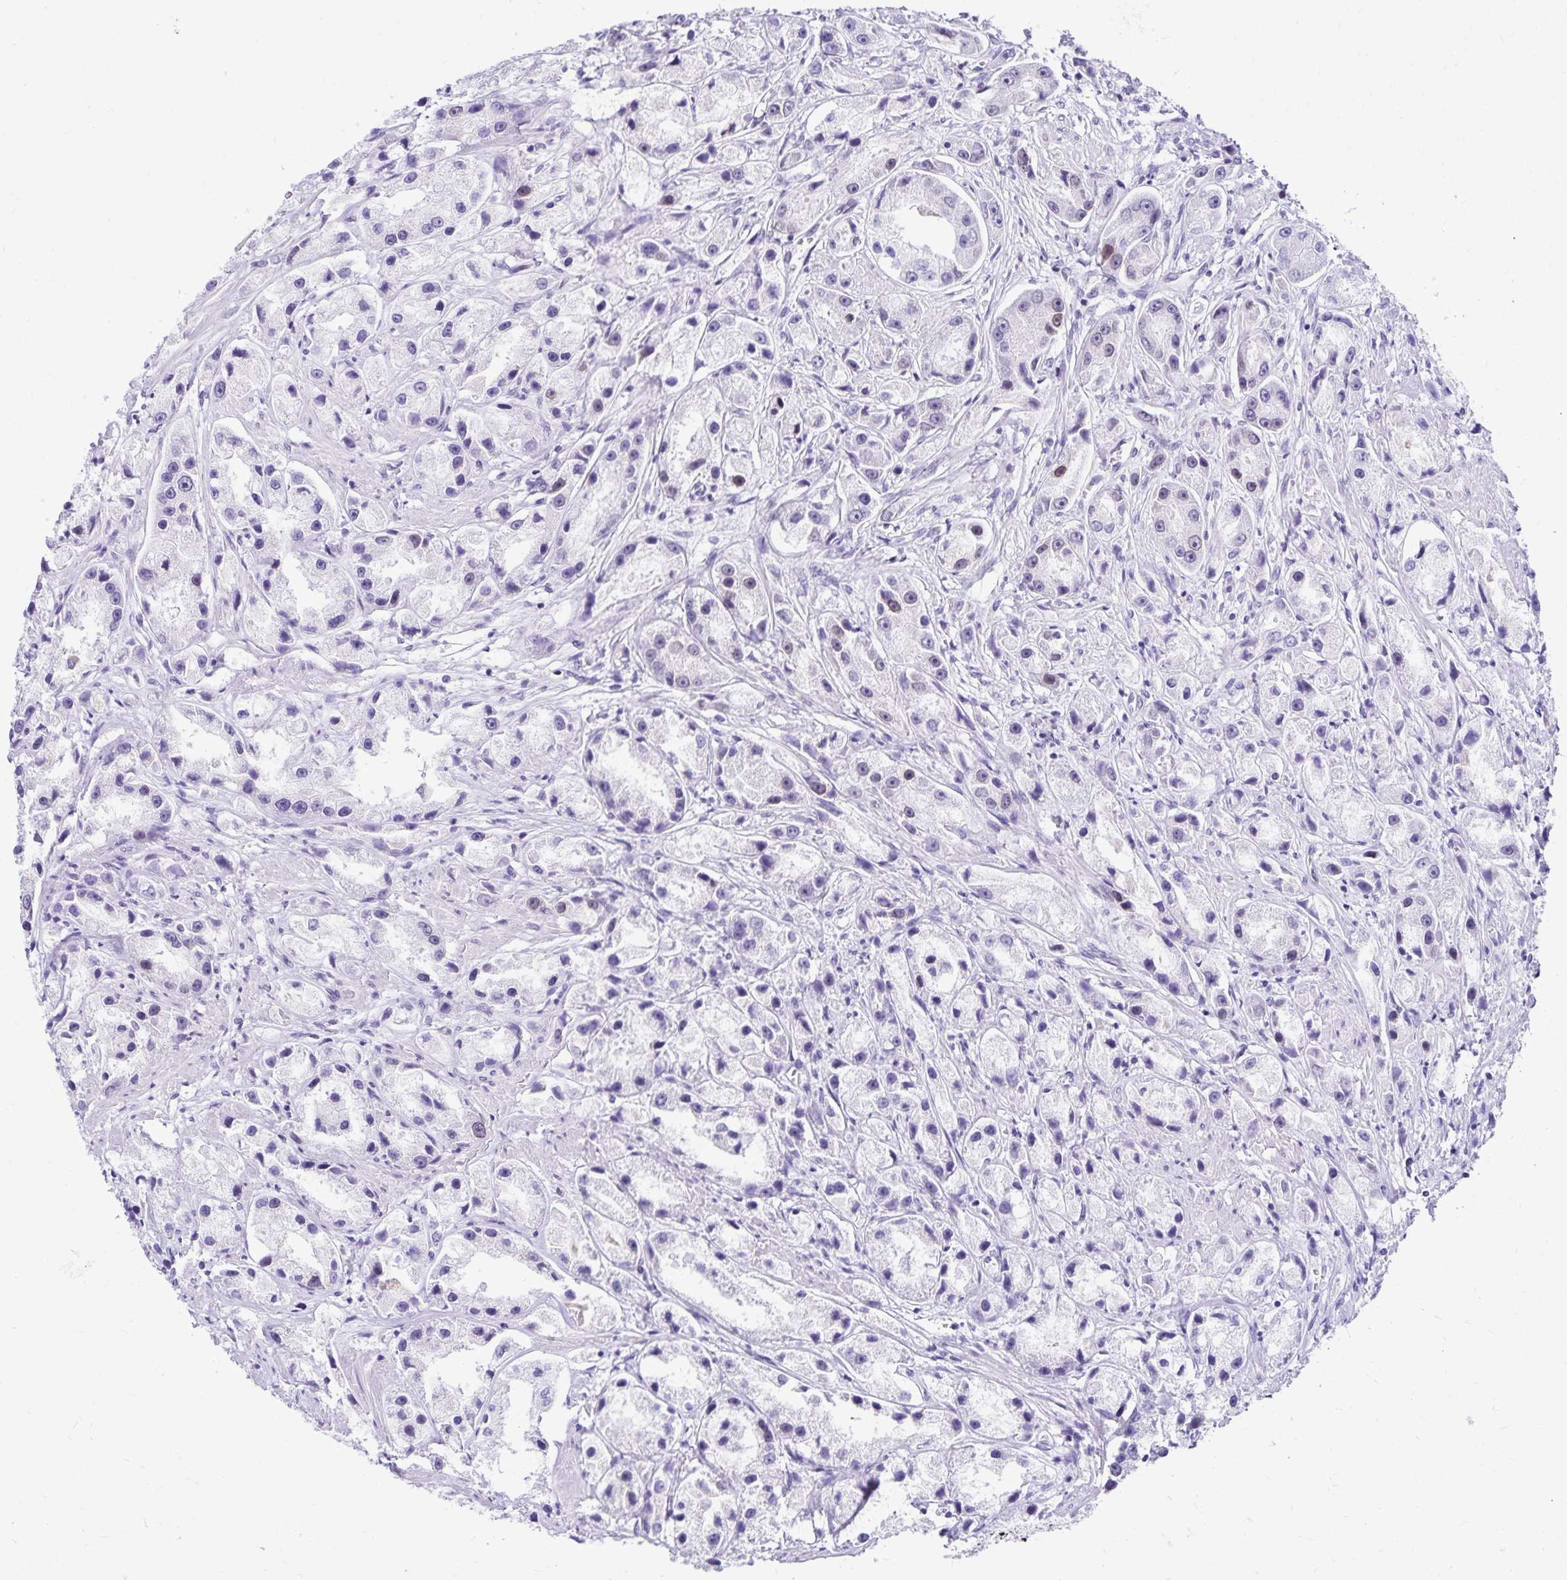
{"staining": {"intensity": "negative", "quantity": "none", "location": "none"}, "tissue": "prostate cancer", "cell_type": "Tumor cells", "image_type": "cancer", "snomed": [{"axis": "morphology", "description": "Adenocarcinoma, High grade"}, {"axis": "topography", "description": "Prostate"}], "caption": "Immunohistochemistry image of human prostate cancer (high-grade adenocarcinoma) stained for a protein (brown), which demonstrates no expression in tumor cells.", "gene": "FAM166C", "patient": {"sex": "male", "age": 67}}